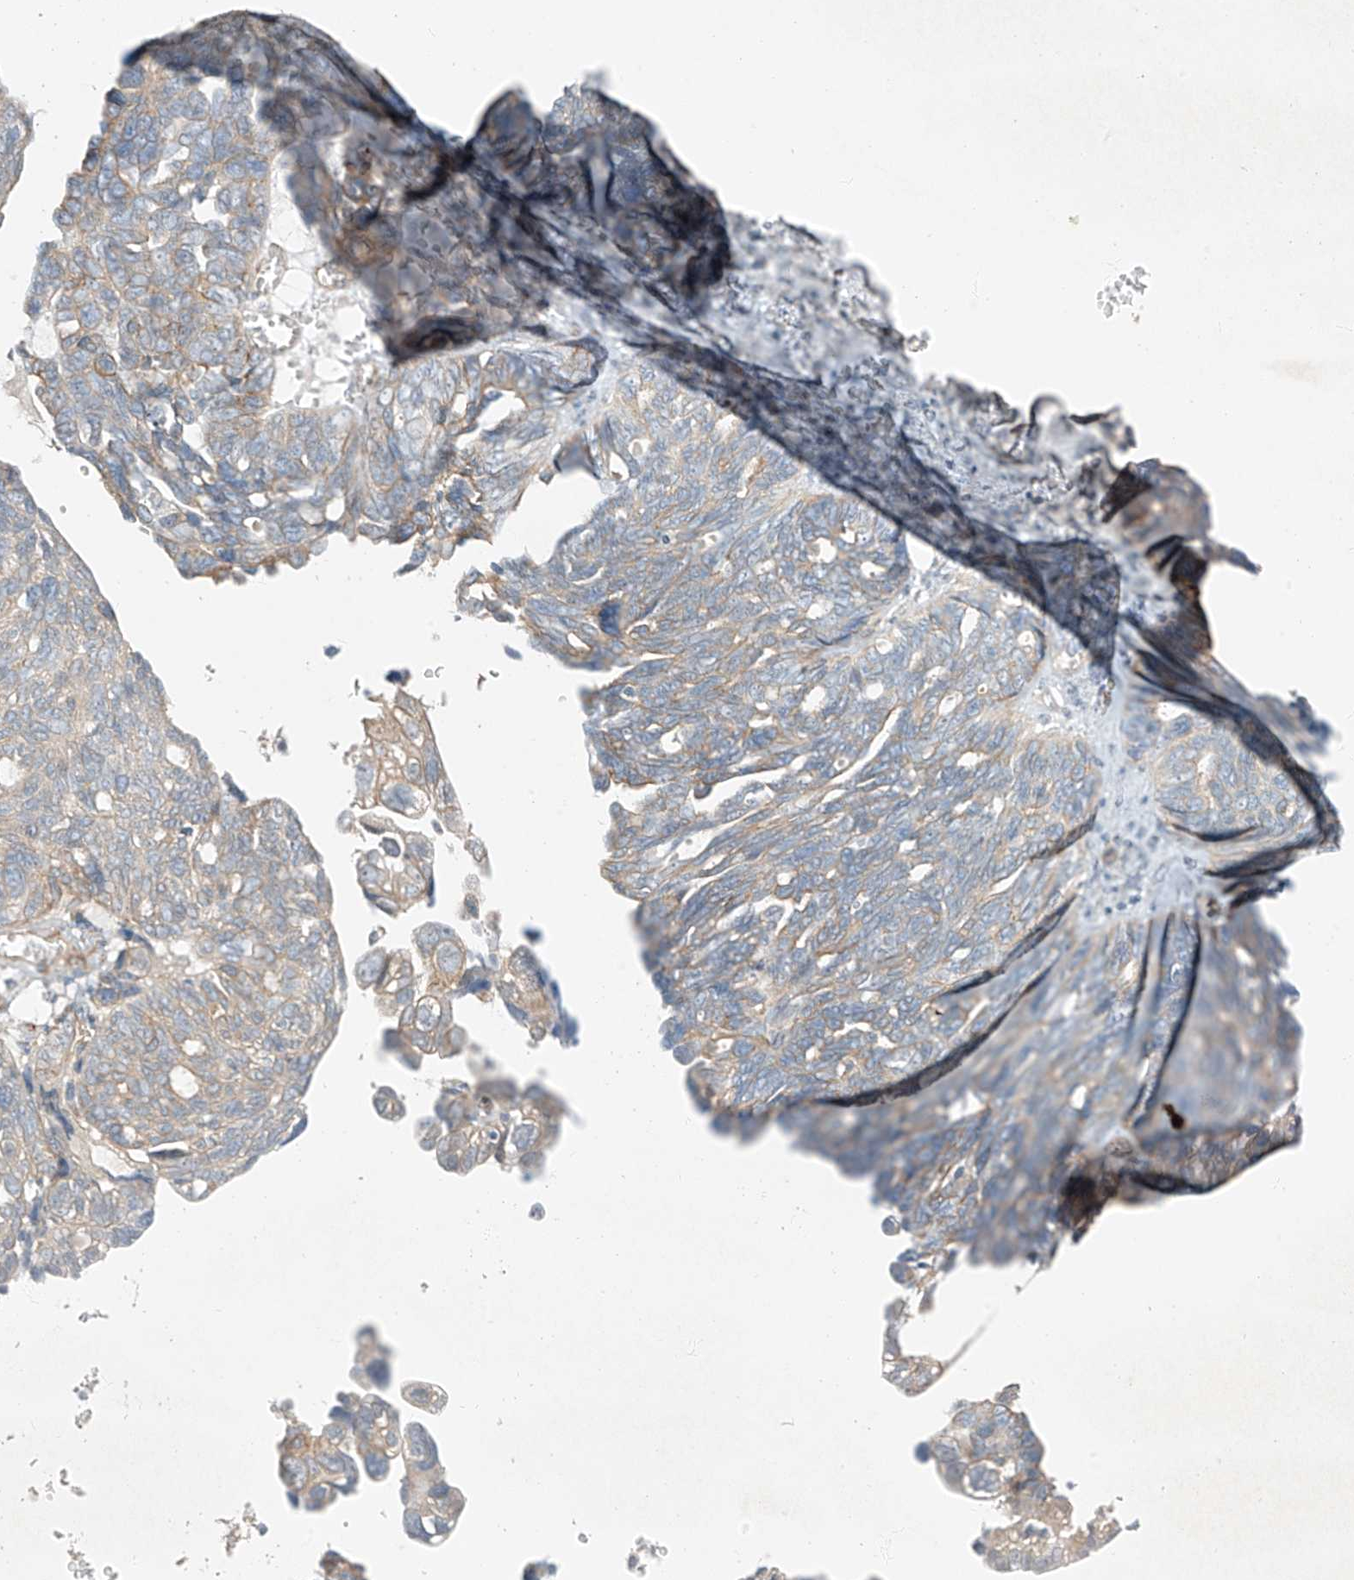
{"staining": {"intensity": "weak", "quantity": "<25%", "location": "cytoplasmic/membranous"}, "tissue": "ovarian cancer", "cell_type": "Tumor cells", "image_type": "cancer", "snomed": [{"axis": "morphology", "description": "Cystadenocarcinoma, serous, NOS"}, {"axis": "topography", "description": "Ovary"}], "caption": "A photomicrograph of human serous cystadenocarcinoma (ovarian) is negative for staining in tumor cells.", "gene": "EPHX4", "patient": {"sex": "female", "age": 79}}